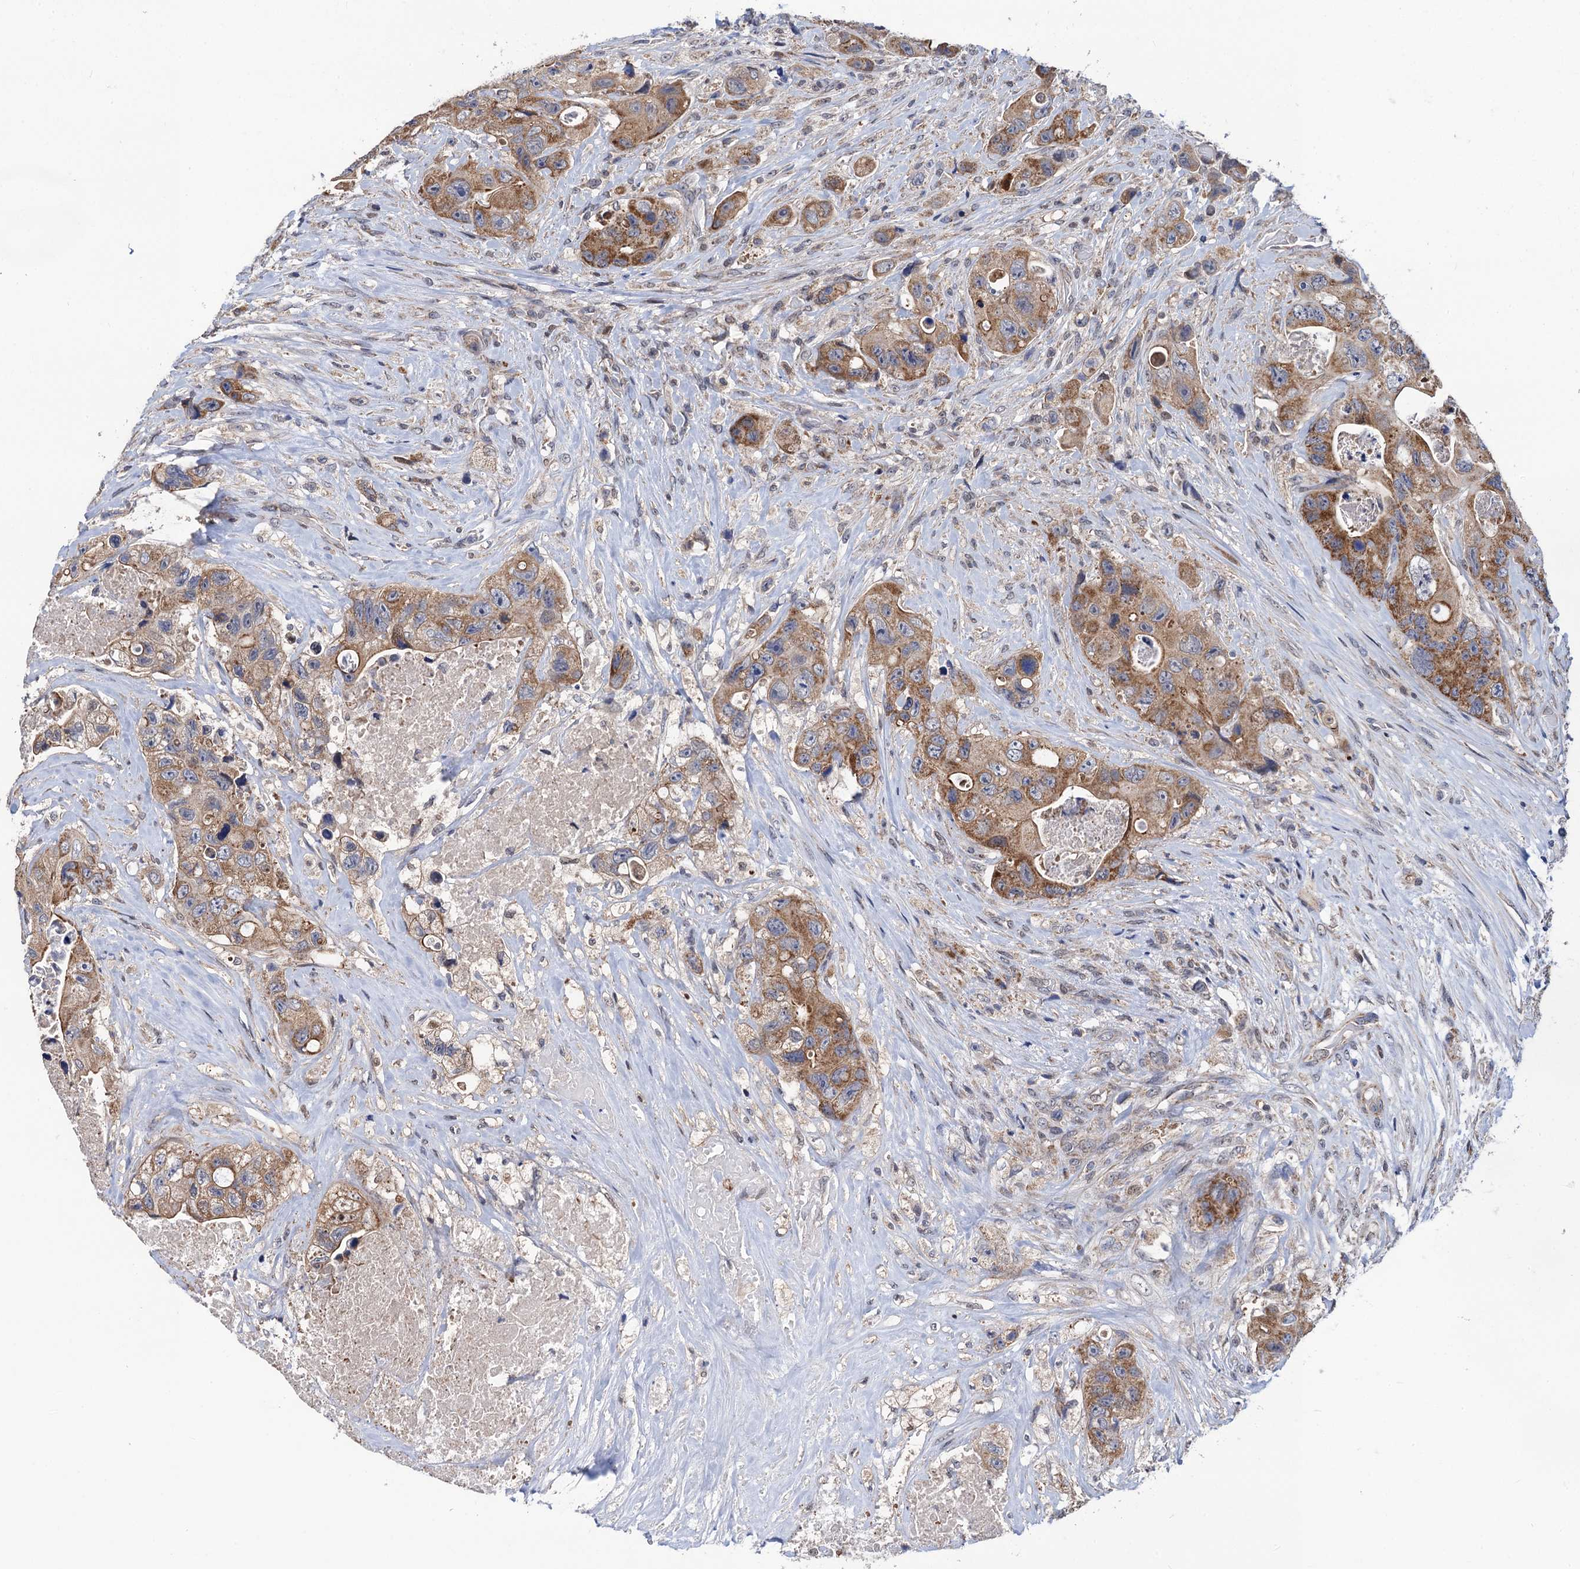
{"staining": {"intensity": "moderate", "quantity": ">75%", "location": "cytoplasmic/membranous"}, "tissue": "colorectal cancer", "cell_type": "Tumor cells", "image_type": "cancer", "snomed": [{"axis": "morphology", "description": "Adenocarcinoma, NOS"}, {"axis": "topography", "description": "Colon"}], "caption": "Colorectal cancer (adenocarcinoma) stained with a brown dye displays moderate cytoplasmic/membranous positive expression in about >75% of tumor cells.", "gene": "PTCD3", "patient": {"sex": "female", "age": 46}}